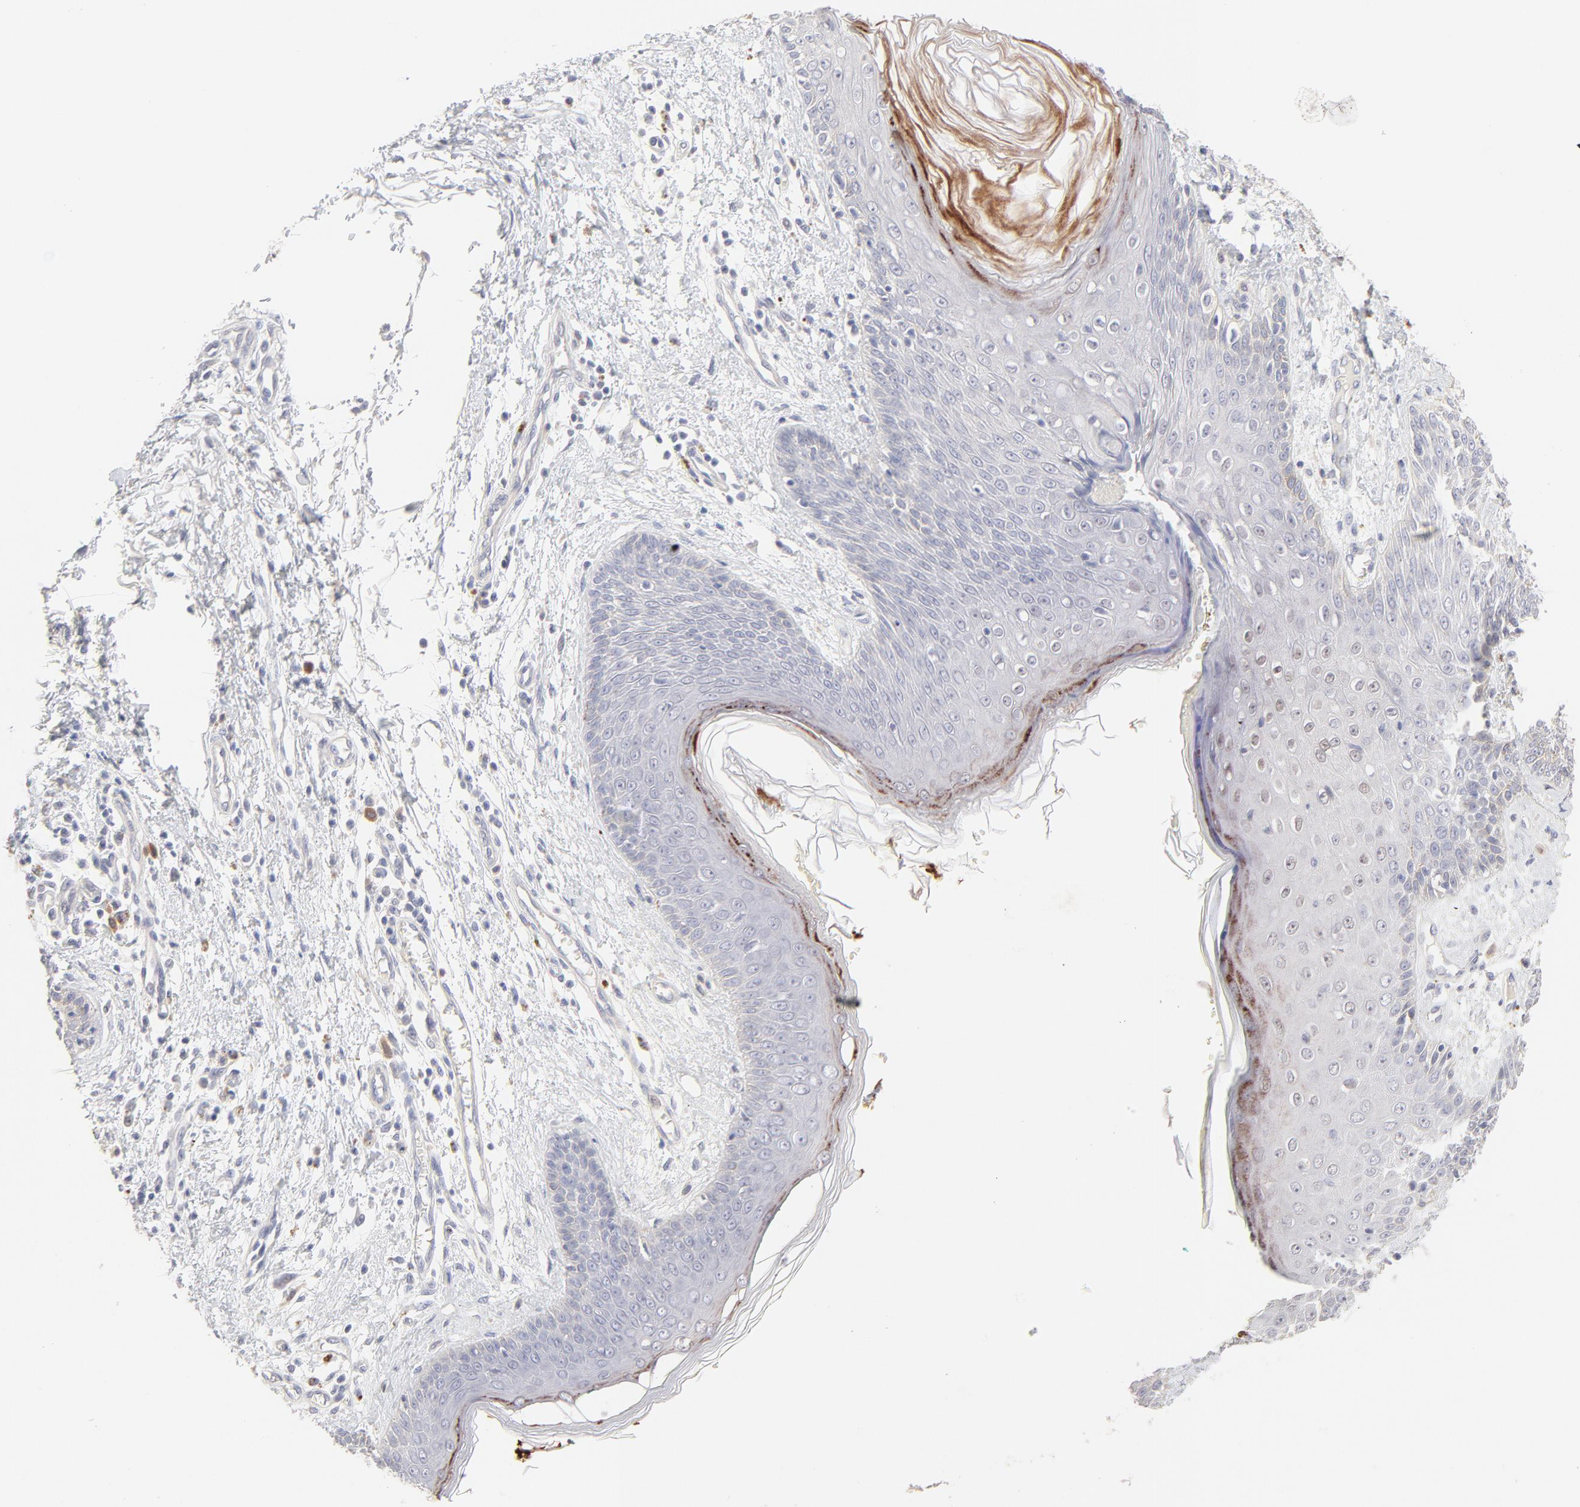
{"staining": {"intensity": "strong", "quantity": "<25%", "location": "cytoplasmic/membranous"}, "tissue": "skin cancer", "cell_type": "Tumor cells", "image_type": "cancer", "snomed": [{"axis": "morphology", "description": "Basal cell carcinoma"}, {"axis": "topography", "description": "Skin"}], "caption": "Immunohistochemical staining of skin basal cell carcinoma exhibits medium levels of strong cytoplasmic/membranous staining in approximately <25% of tumor cells.", "gene": "ELF3", "patient": {"sex": "female", "age": 64}}